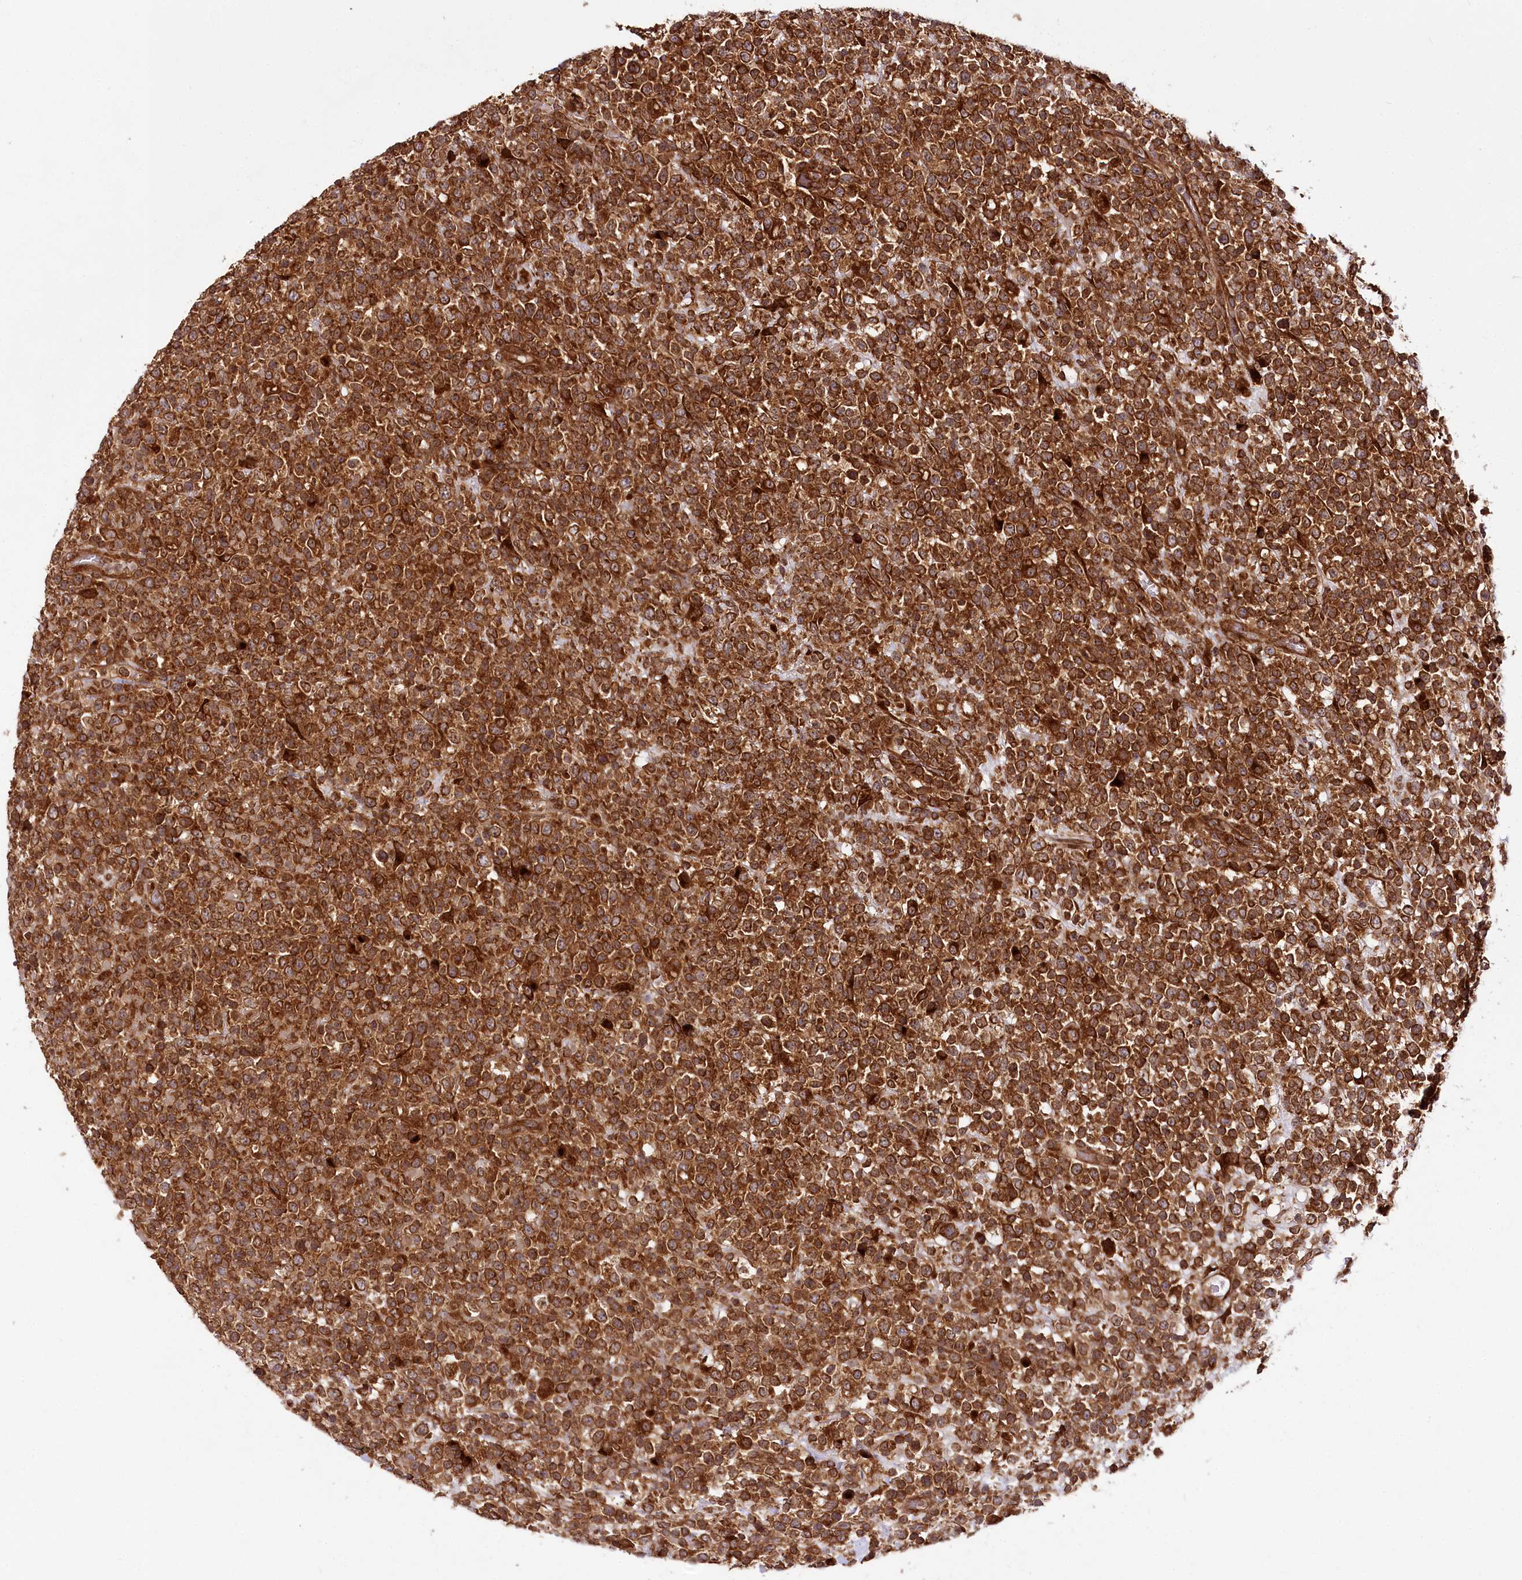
{"staining": {"intensity": "strong", "quantity": ">75%", "location": "cytoplasmic/membranous"}, "tissue": "lymphoma", "cell_type": "Tumor cells", "image_type": "cancer", "snomed": [{"axis": "morphology", "description": "Malignant lymphoma, non-Hodgkin's type, High grade"}, {"axis": "topography", "description": "Colon"}], "caption": "Human high-grade malignant lymphoma, non-Hodgkin's type stained with a protein marker displays strong staining in tumor cells.", "gene": "COPG1", "patient": {"sex": "female", "age": 53}}